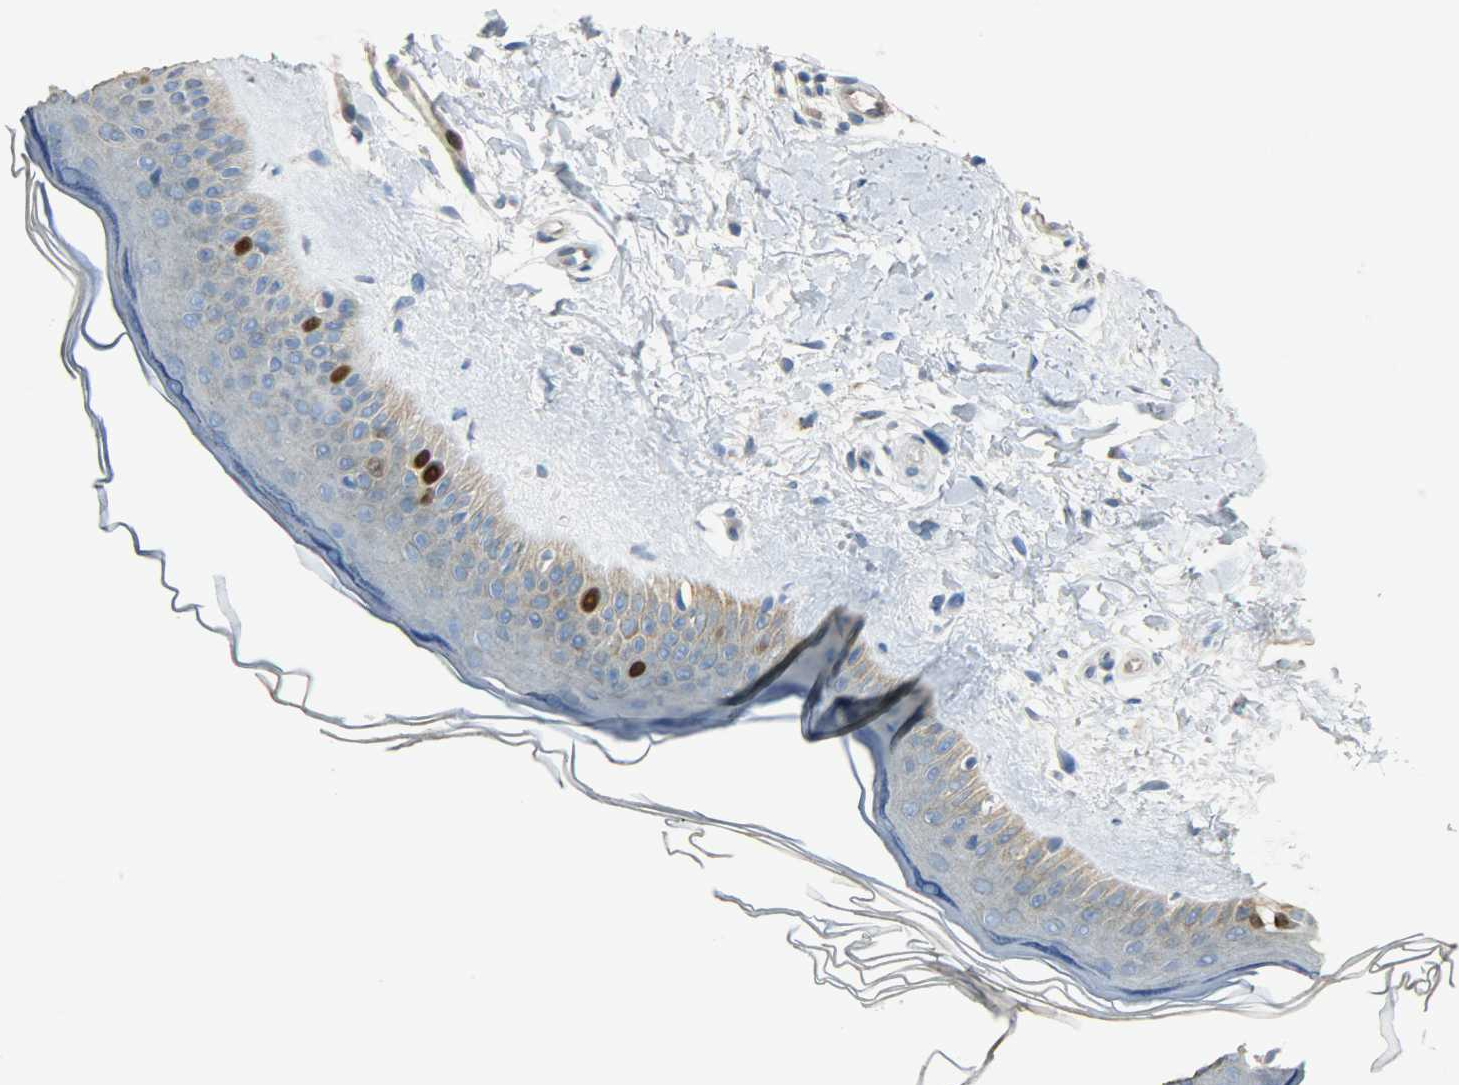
{"staining": {"intensity": "negative", "quantity": "none", "location": "none"}, "tissue": "skin", "cell_type": "Fibroblasts", "image_type": "normal", "snomed": [{"axis": "morphology", "description": "Normal tissue, NOS"}, {"axis": "topography", "description": "Skin"}], "caption": "Immunohistochemistry (IHC) of normal skin exhibits no expression in fibroblasts. (Brightfield microscopy of DAB immunohistochemistry at high magnification).", "gene": "TPX2", "patient": {"sex": "female", "age": 19}}